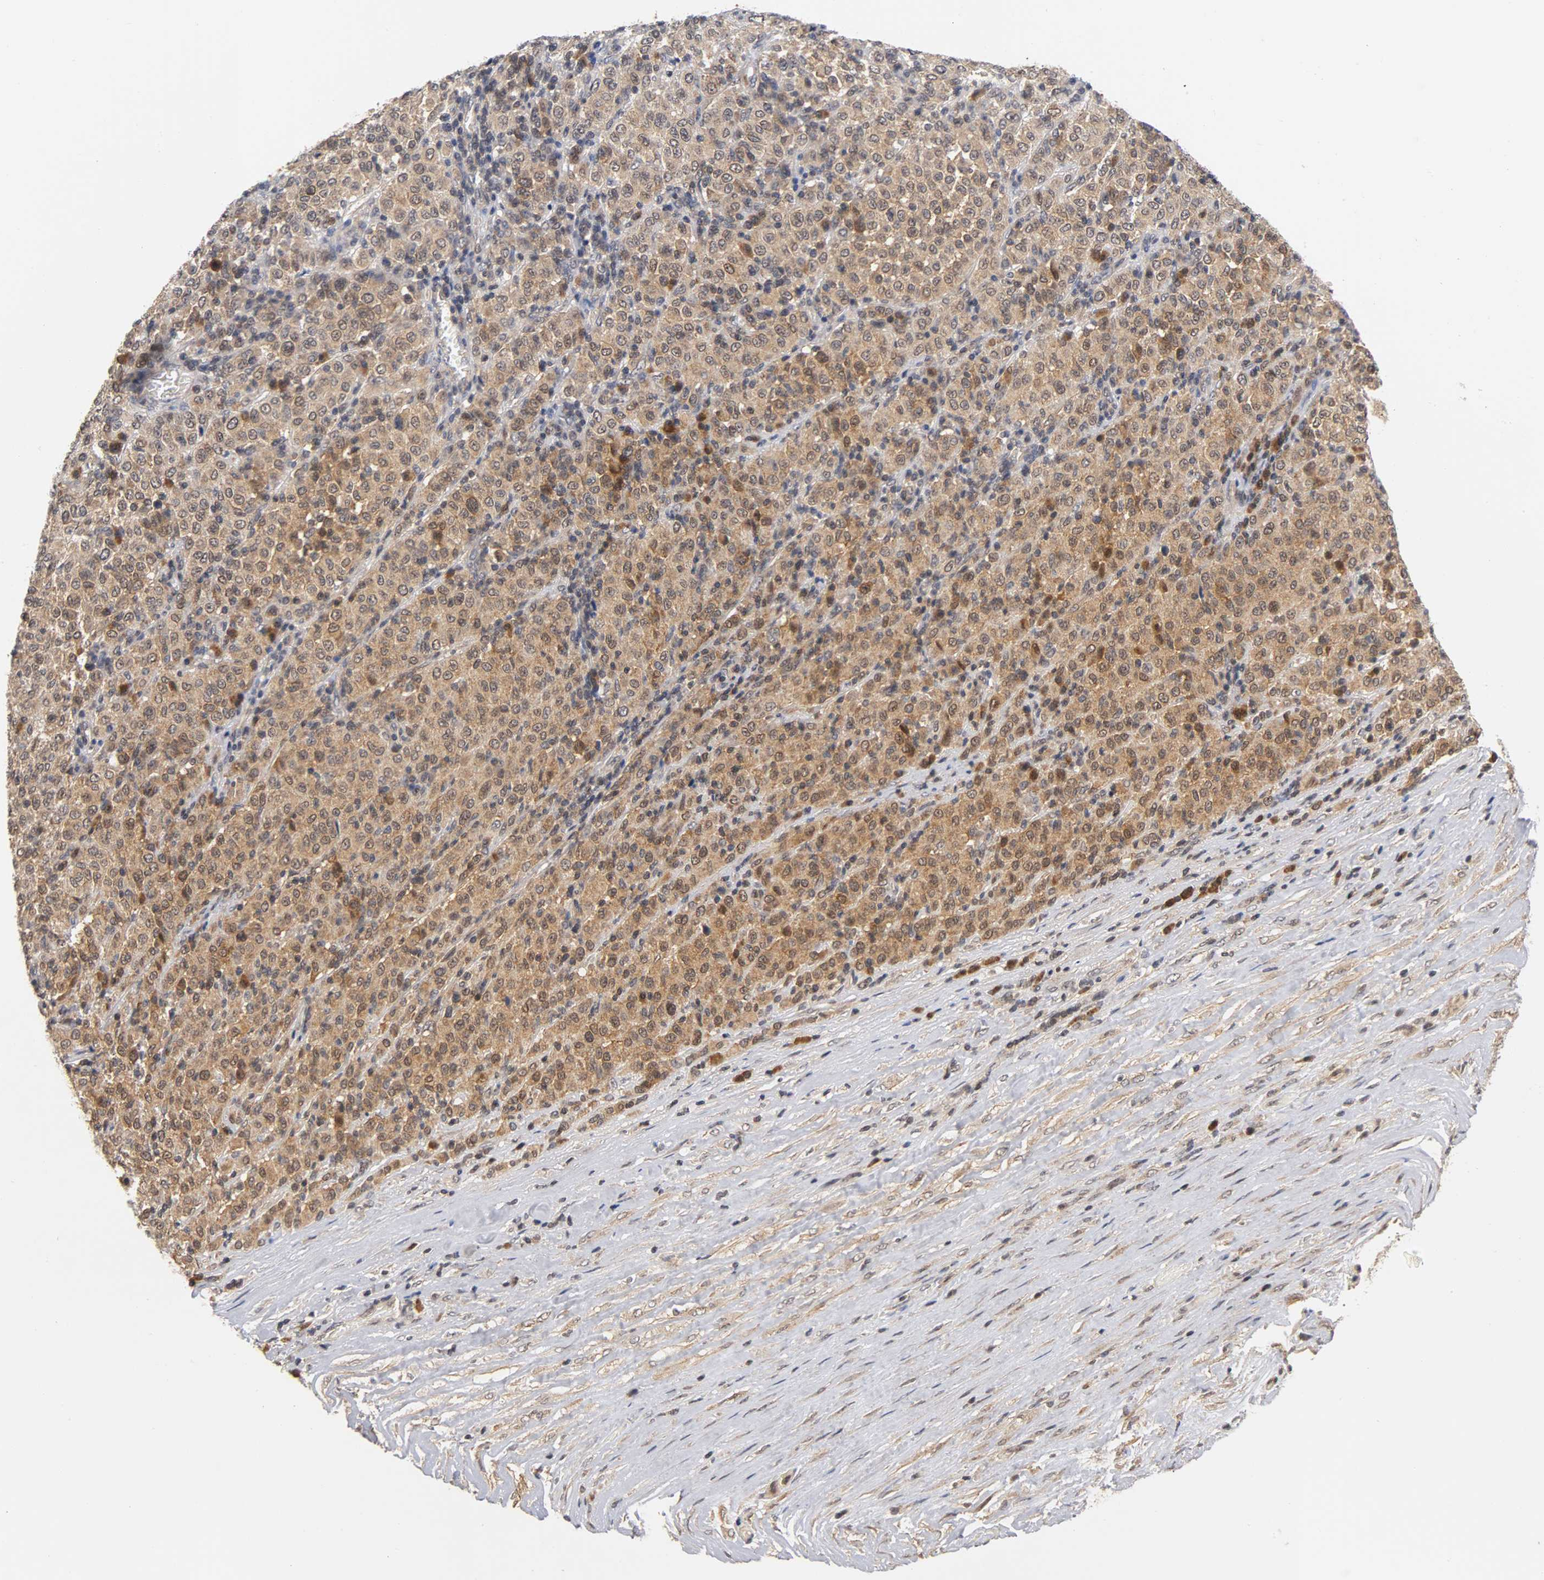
{"staining": {"intensity": "moderate", "quantity": ">75%", "location": "cytoplasmic/membranous,nuclear"}, "tissue": "melanoma", "cell_type": "Tumor cells", "image_type": "cancer", "snomed": [{"axis": "morphology", "description": "Malignant melanoma, Metastatic site"}, {"axis": "topography", "description": "Pancreas"}], "caption": "IHC micrograph of neoplastic tissue: melanoma stained using immunohistochemistry demonstrates medium levels of moderate protein expression localized specifically in the cytoplasmic/membranous and nuclear of tumor cells, appearing as a cytoplasmic/membranous and nuclear brown color.", "gene": "UBE2M", "patient": {"sex": "female", "age": 30}}